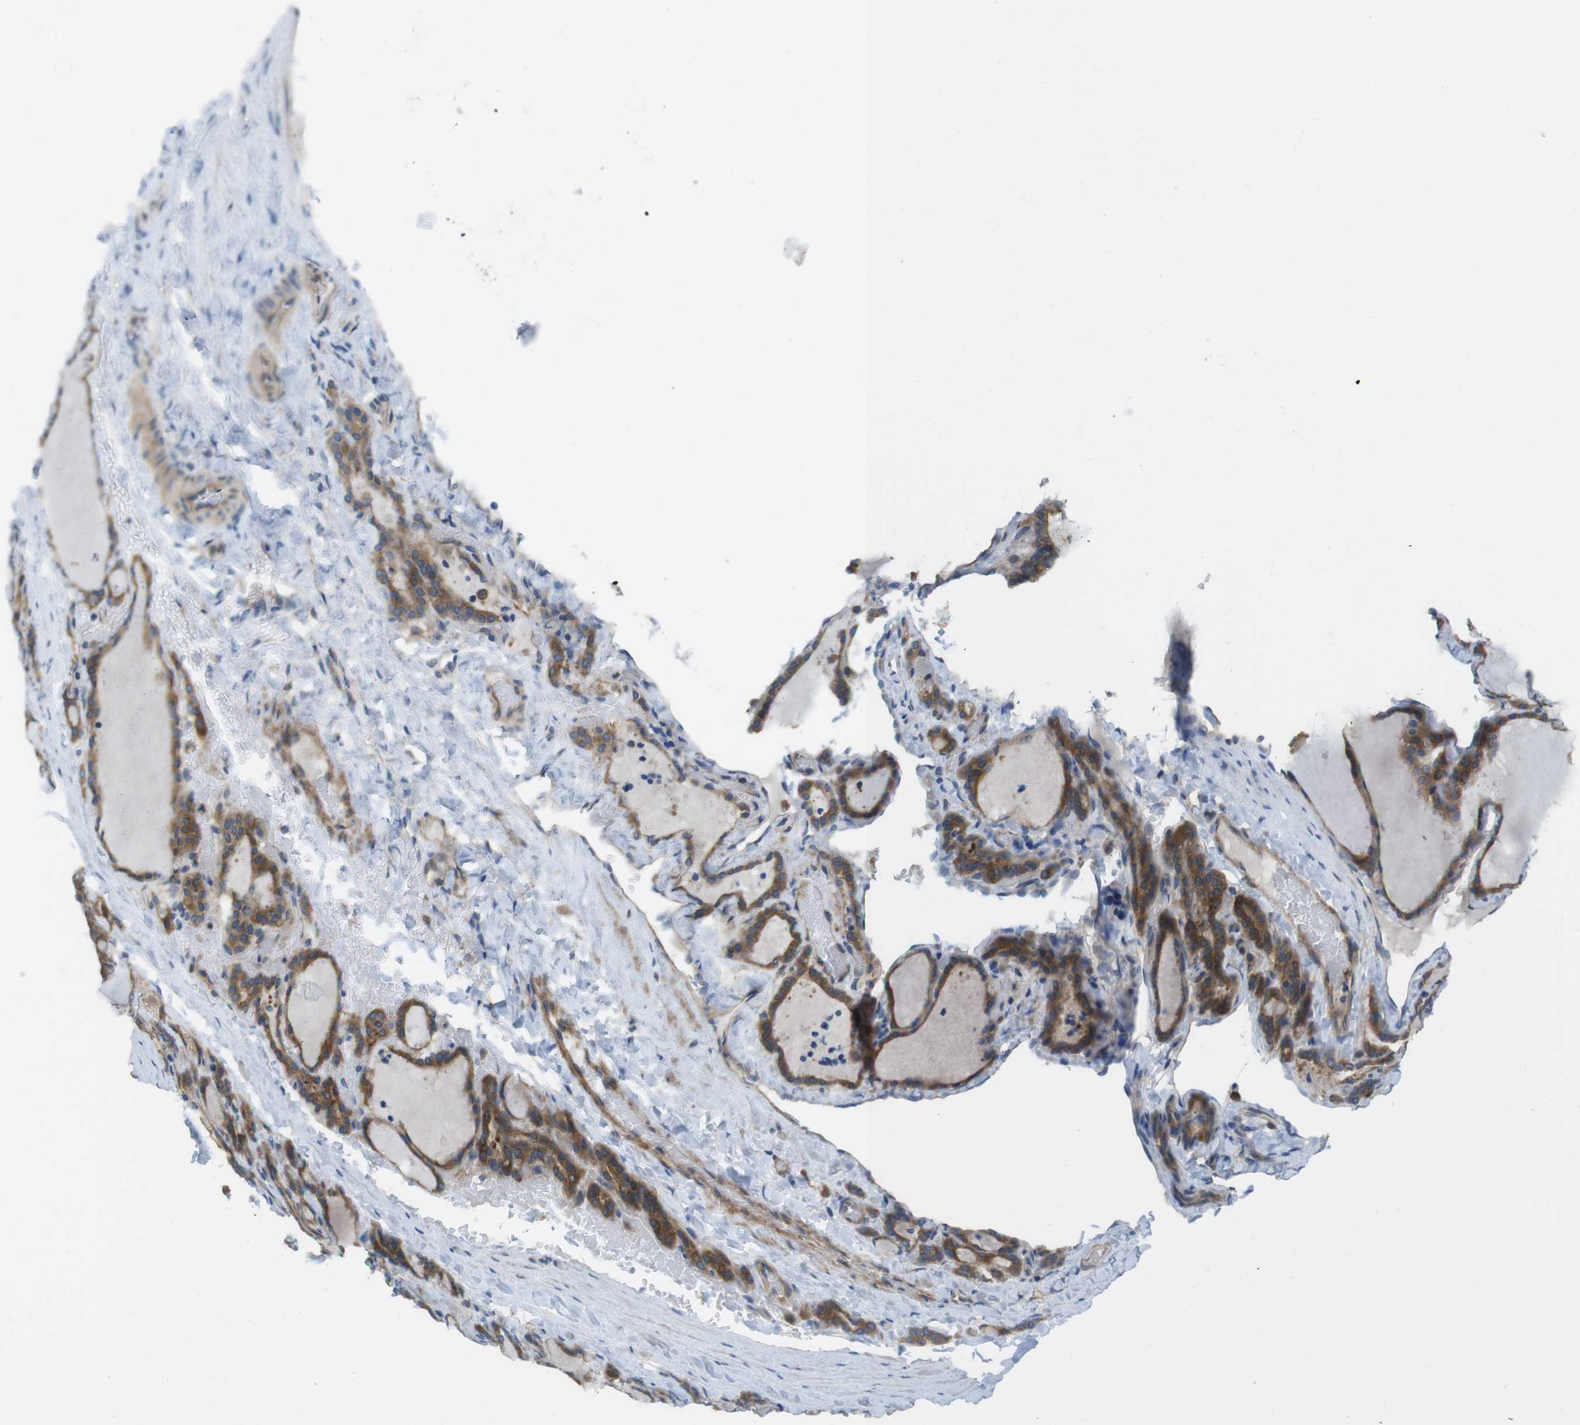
{"staining": {"intensity": "strong", "quantity": ">75%", "location": "cytoplasmic/membranous"}, "tissue": "thyroid gland", "cell_type": "Glandular cells", "image_type": "normal", "snomed": [{"axis": "morphology", "description": "Normal tissue, NOS"}, {"axis": "topography", "description": "Thyroid gland"}], "caption": "Immunohistochemistry (IHC) (DAB (3,3'-diaminobenzidine)) staining of unremarkable thyroid gland reveals strong cytoplasmic/membranous protein staining in about >75% of glandular cells.", "gene": "MTHFD1L", "patient": {"sex": "female", "age": 28}}